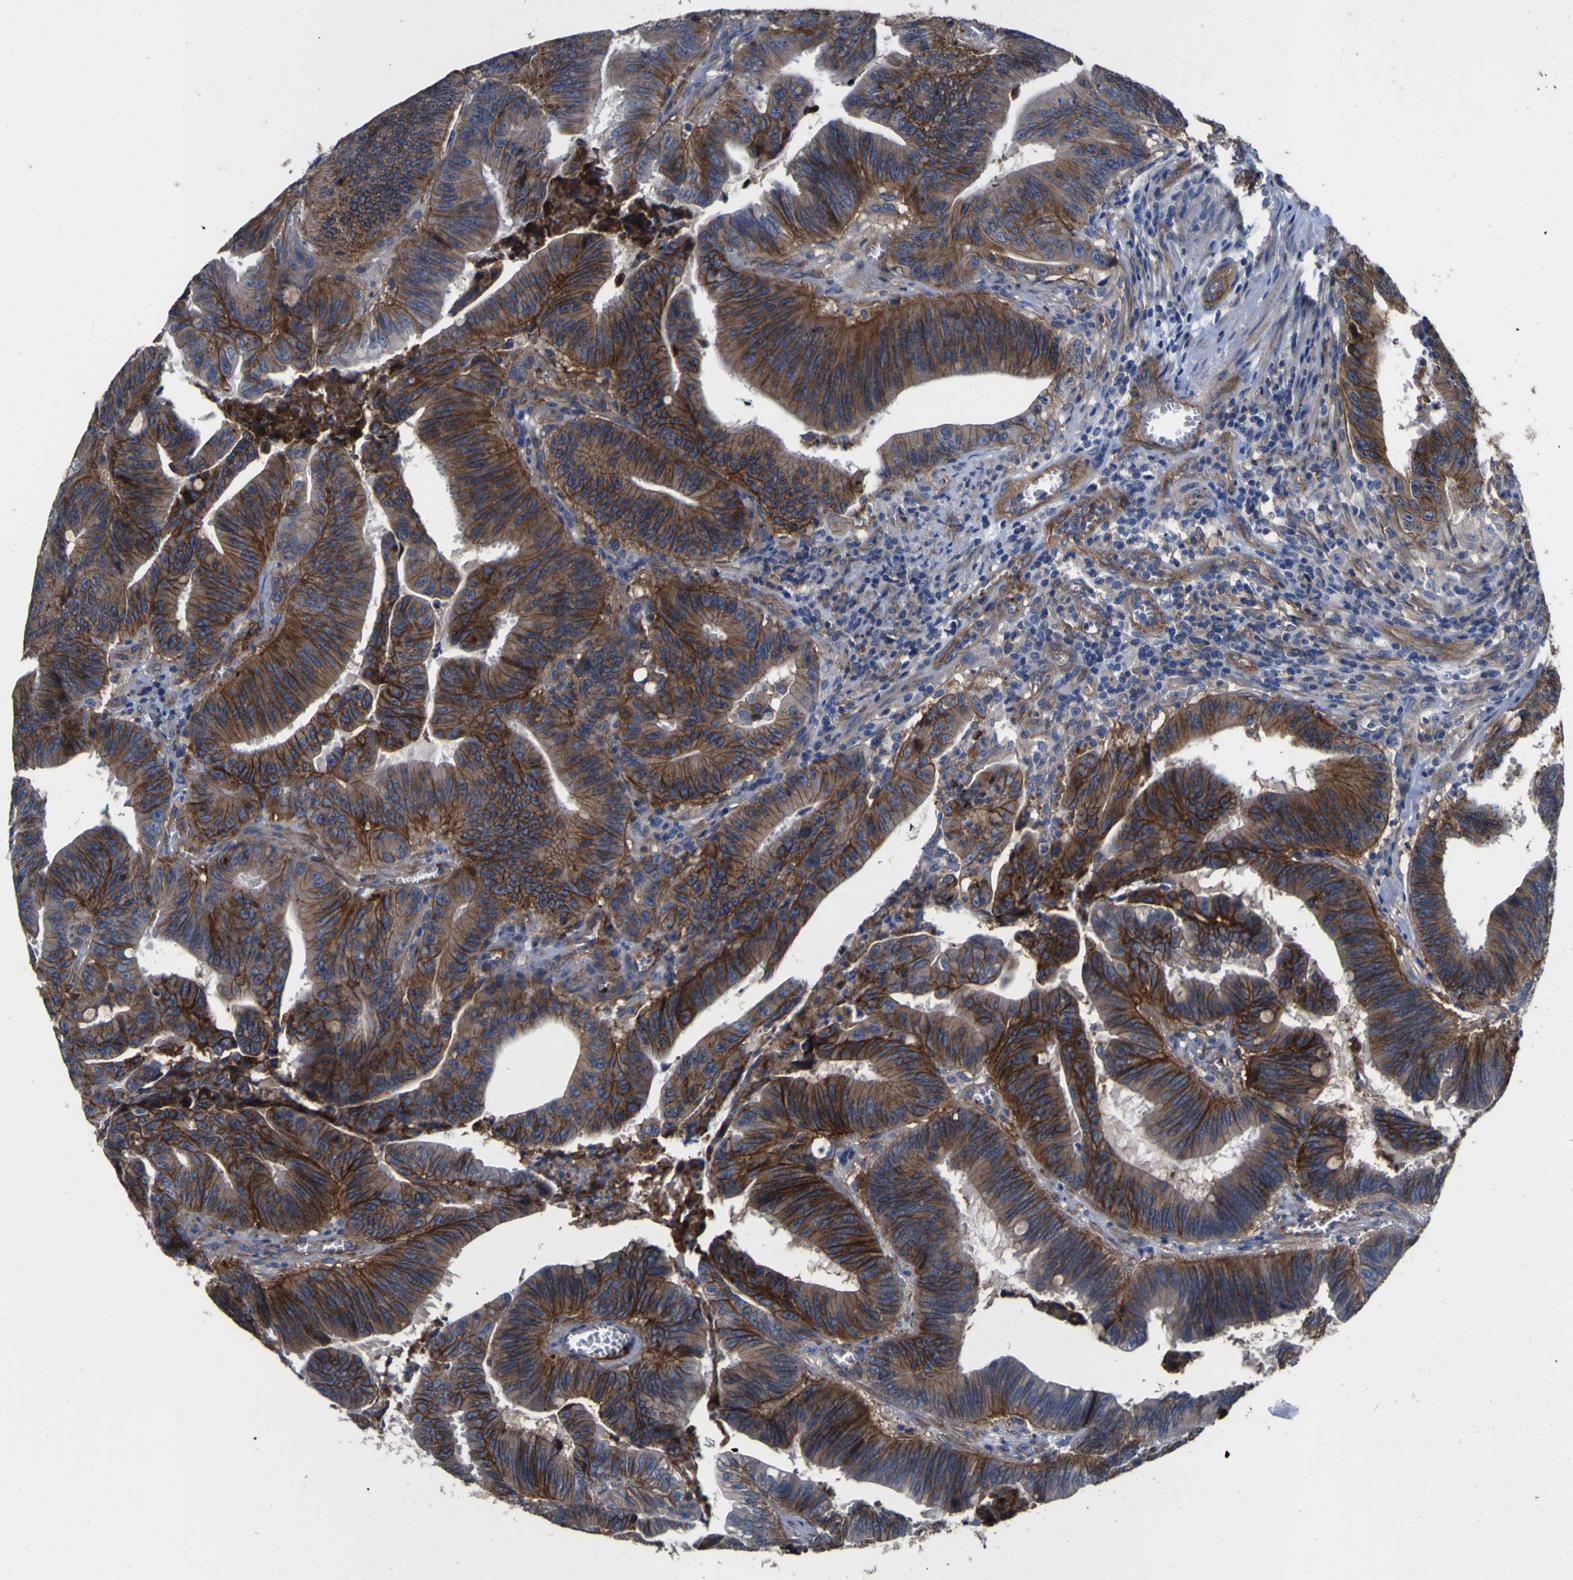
{"staining": {"intensity": "moderate", "quantity": ">75%", "location": "cytoplasmic/membranous"}, "tissue": "colorectal cancer", "cell_type": "Tumor cells", "image_type": "cancer", "snomed": [{"axis": "morphology", "description": "Adenocarcinoma, NOS"}, {"axis": "topography", "description": "Colon"}], "caption": "Protein staining of colorectal cancer (adenocarcinoma) tissue displays moderate cytoplasmic/membranous positivity in approximately >75% of tumor cells.", "gene": "CD151", "patient": {"sex": "male", "age": 45}}